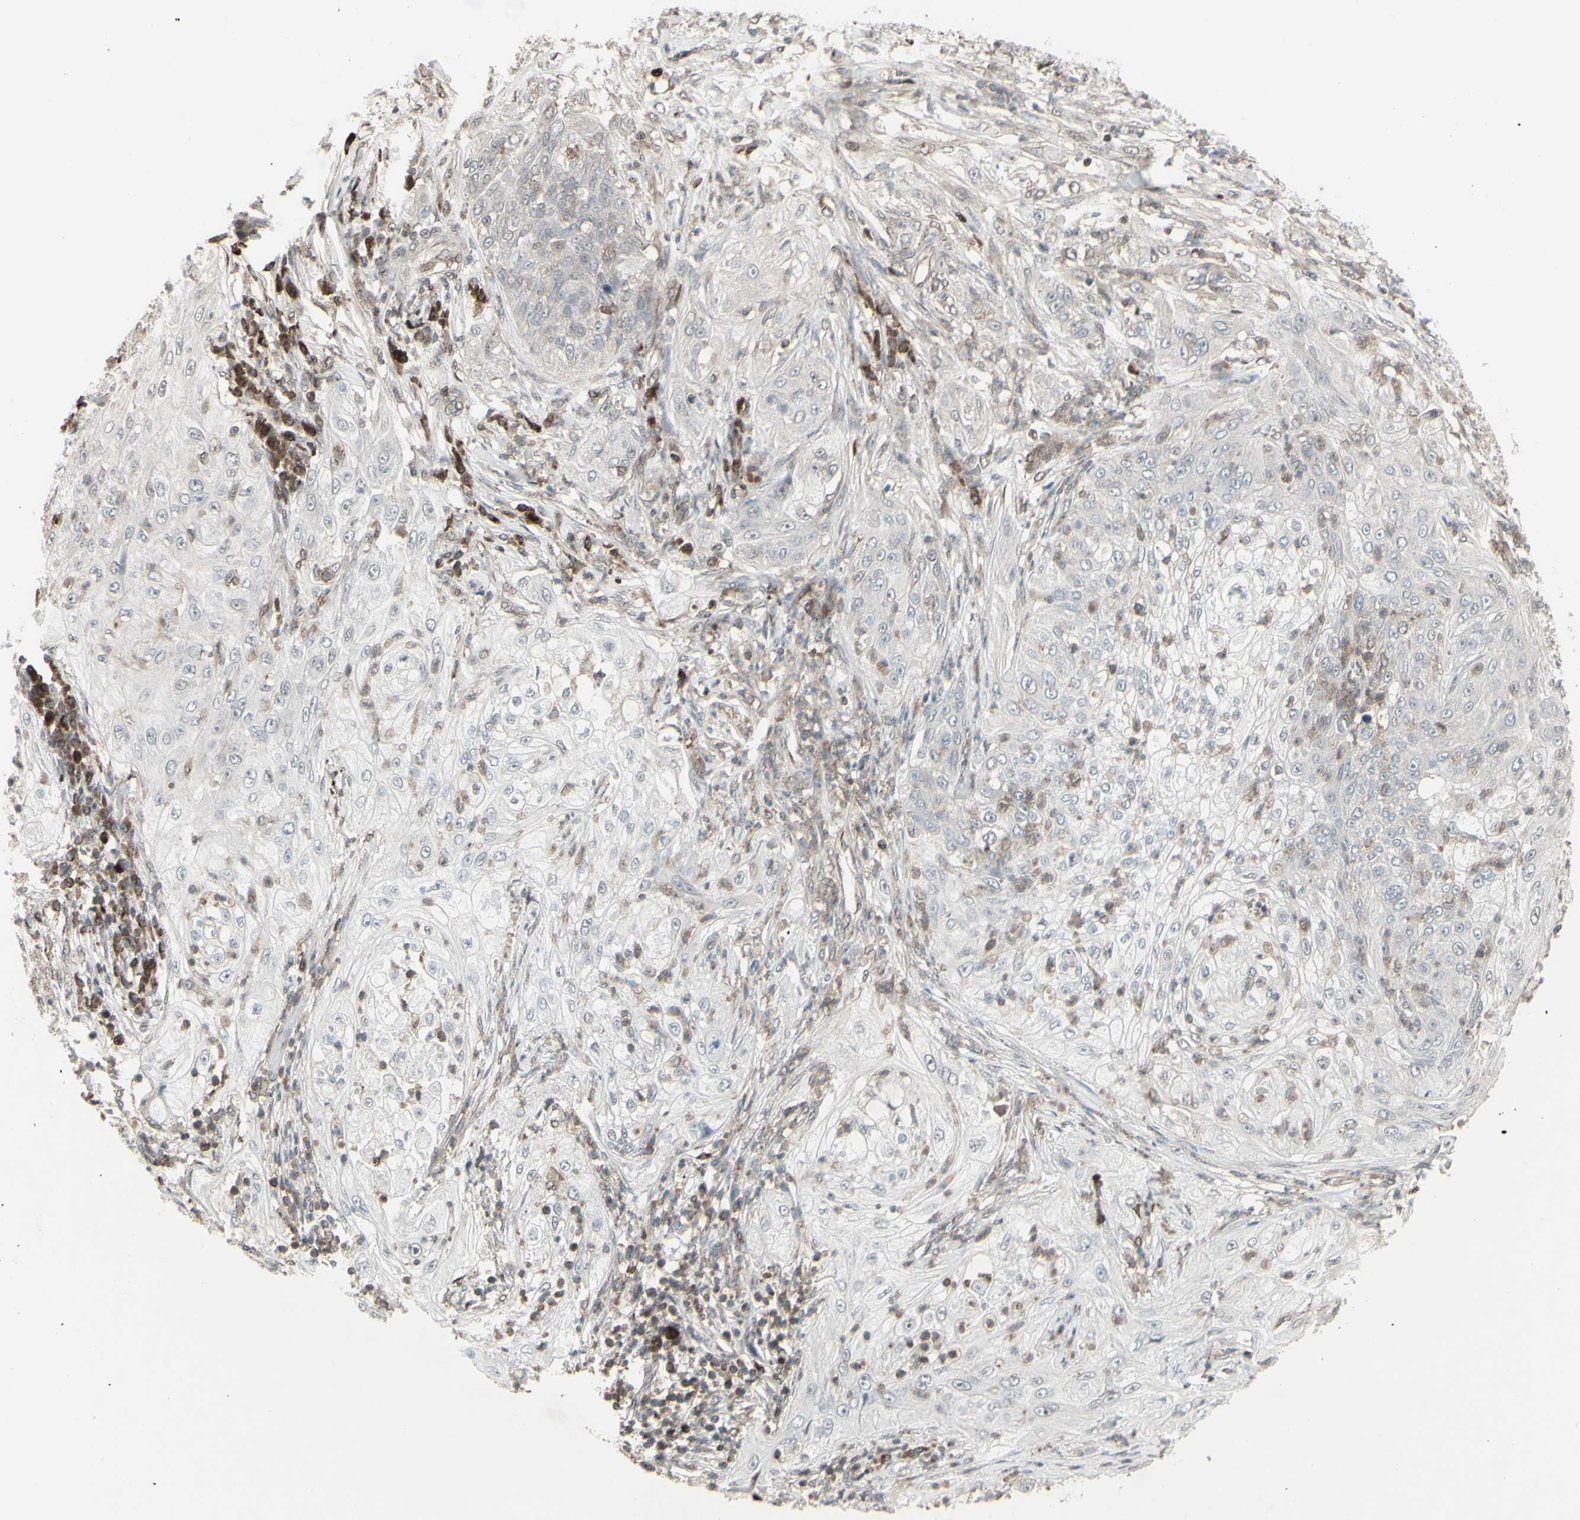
{"staining": {"intensity": "negative", "quantity": "none", "location": "none"}, "tissue": "lung cancer", "cell_type": "Tumor cells", "image_type": "cancer", "snomed": [{"axis": "morphology", "description": "Inflammation, NOS"}, {"axis": "morphology", "description": "Squamous cell carcinoma, NOS"}, {"axis": "topography", "description": "Lymph node"}, {"axis": "topography", "description": "Soft tissue"}, {"axis": "topography", "description": "Lung"}], "caption": "This histopathology image is of lung cancer (squamous cell carcinoma) stained with IHC to label a protein in brown with the nuclei are counter-stained blue. There is no staining in tumor cells. (DAB (3,3'-diaminobenzidine) immunohistochemistry (IHC) with hematoxylin counter stain).", "gene": "CD33", "patient": {"sex": "male", "age": 66}}